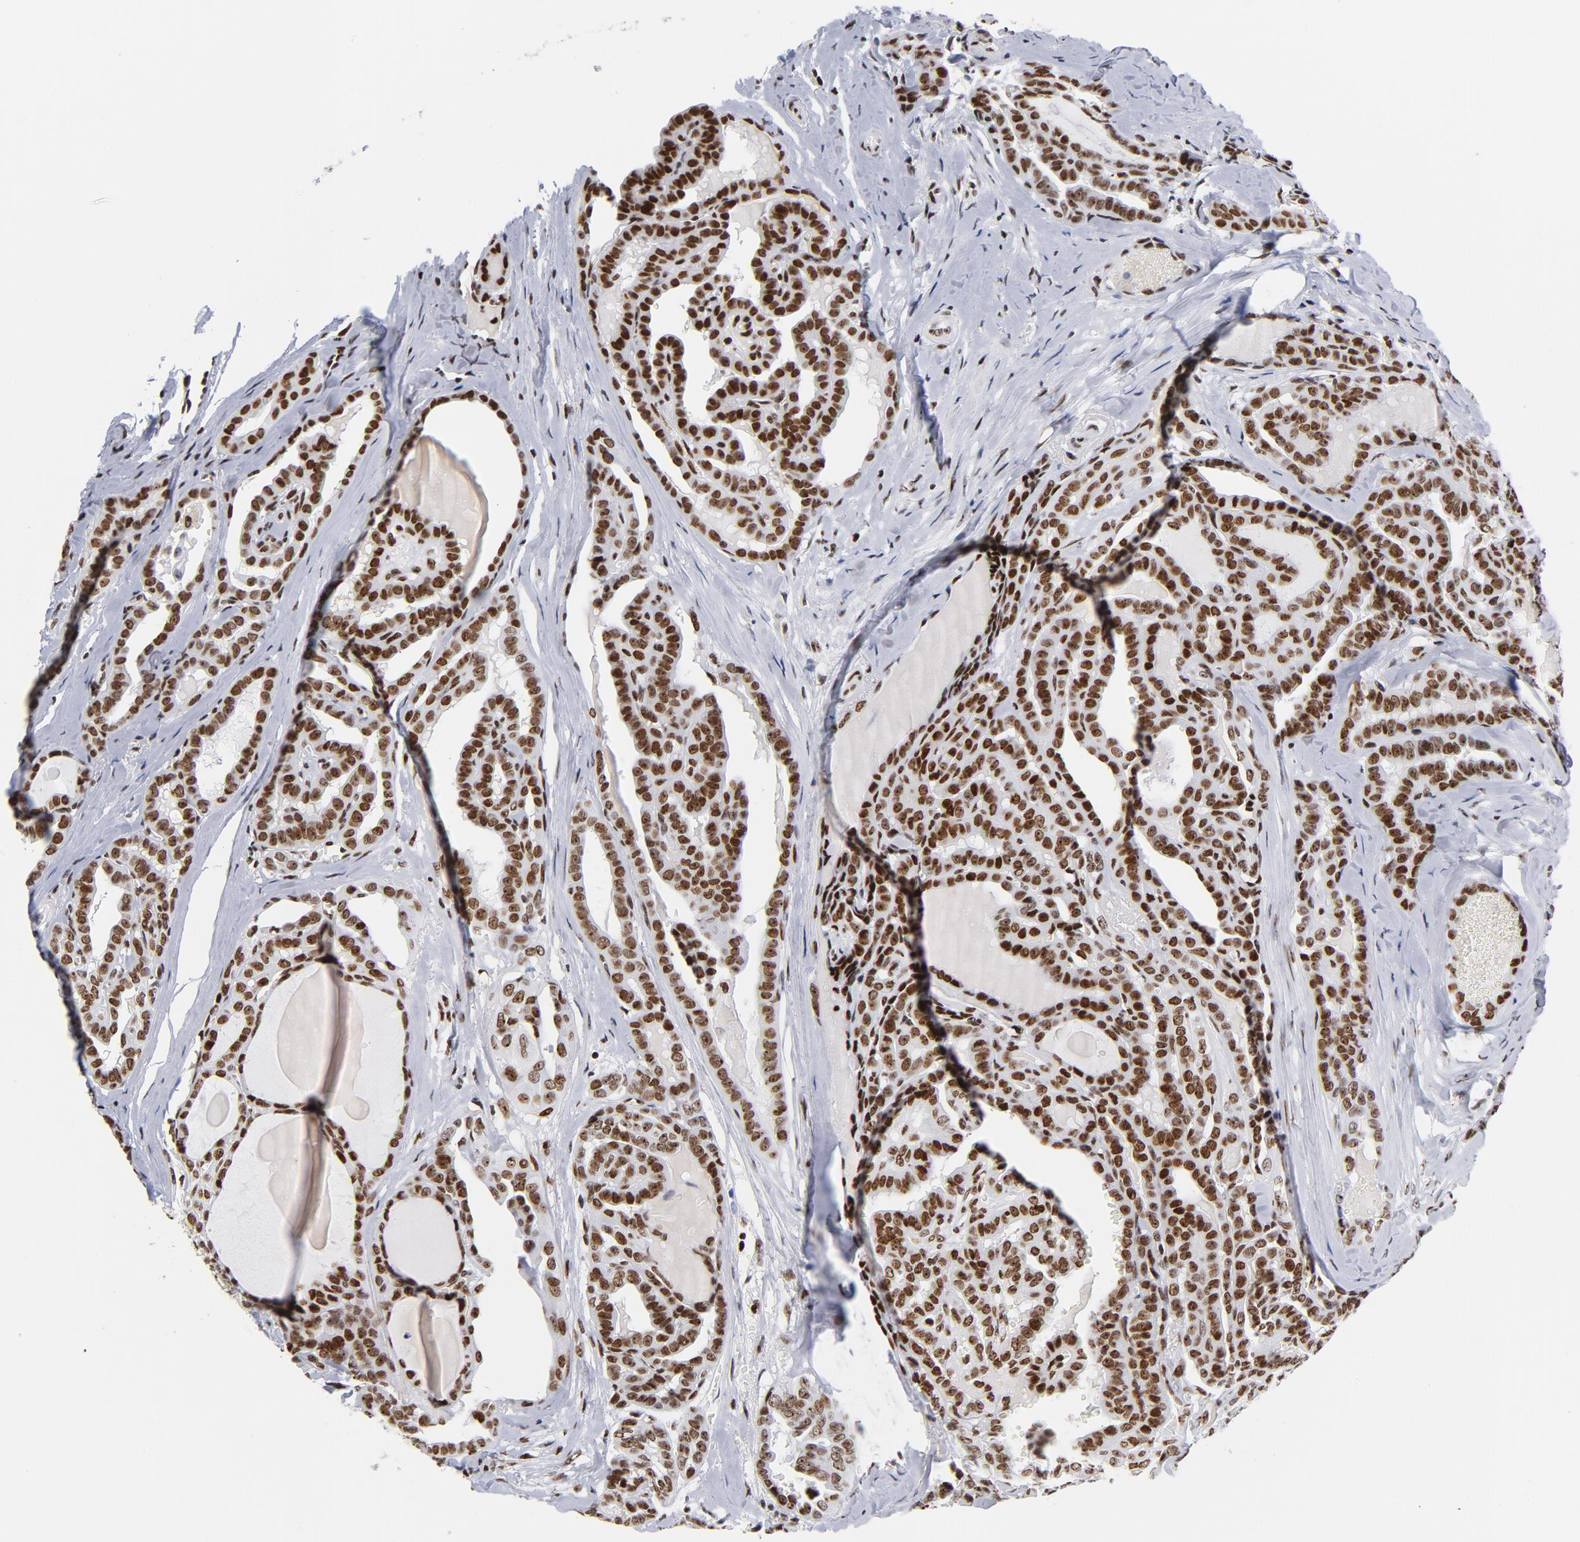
{"staining": {"intensity": "strong", "quantity": ">75%", "location": "nuclear"}, "tissue": "thyroid cancer", "cell_type": "Tumor cells", "image_type": "cancer", "snomed": [{"axis": "morphology", "description": "Carcinoma, NOS"}, {"axis": "topography", "description": "Thyroid gland"}], "caption": "A high amount of strong nuclear expression is seen in approximately >75% of tumor cells in carcinoma (thyroid) tissue. (Stains: DAB (3,3'-diaminobenzidine) in brown, nuclei in blue, Microscopy: brightfield microscopy at high magnification).", "gene": "TOP2B", "patient": {"sex": "female", "age": 91}}